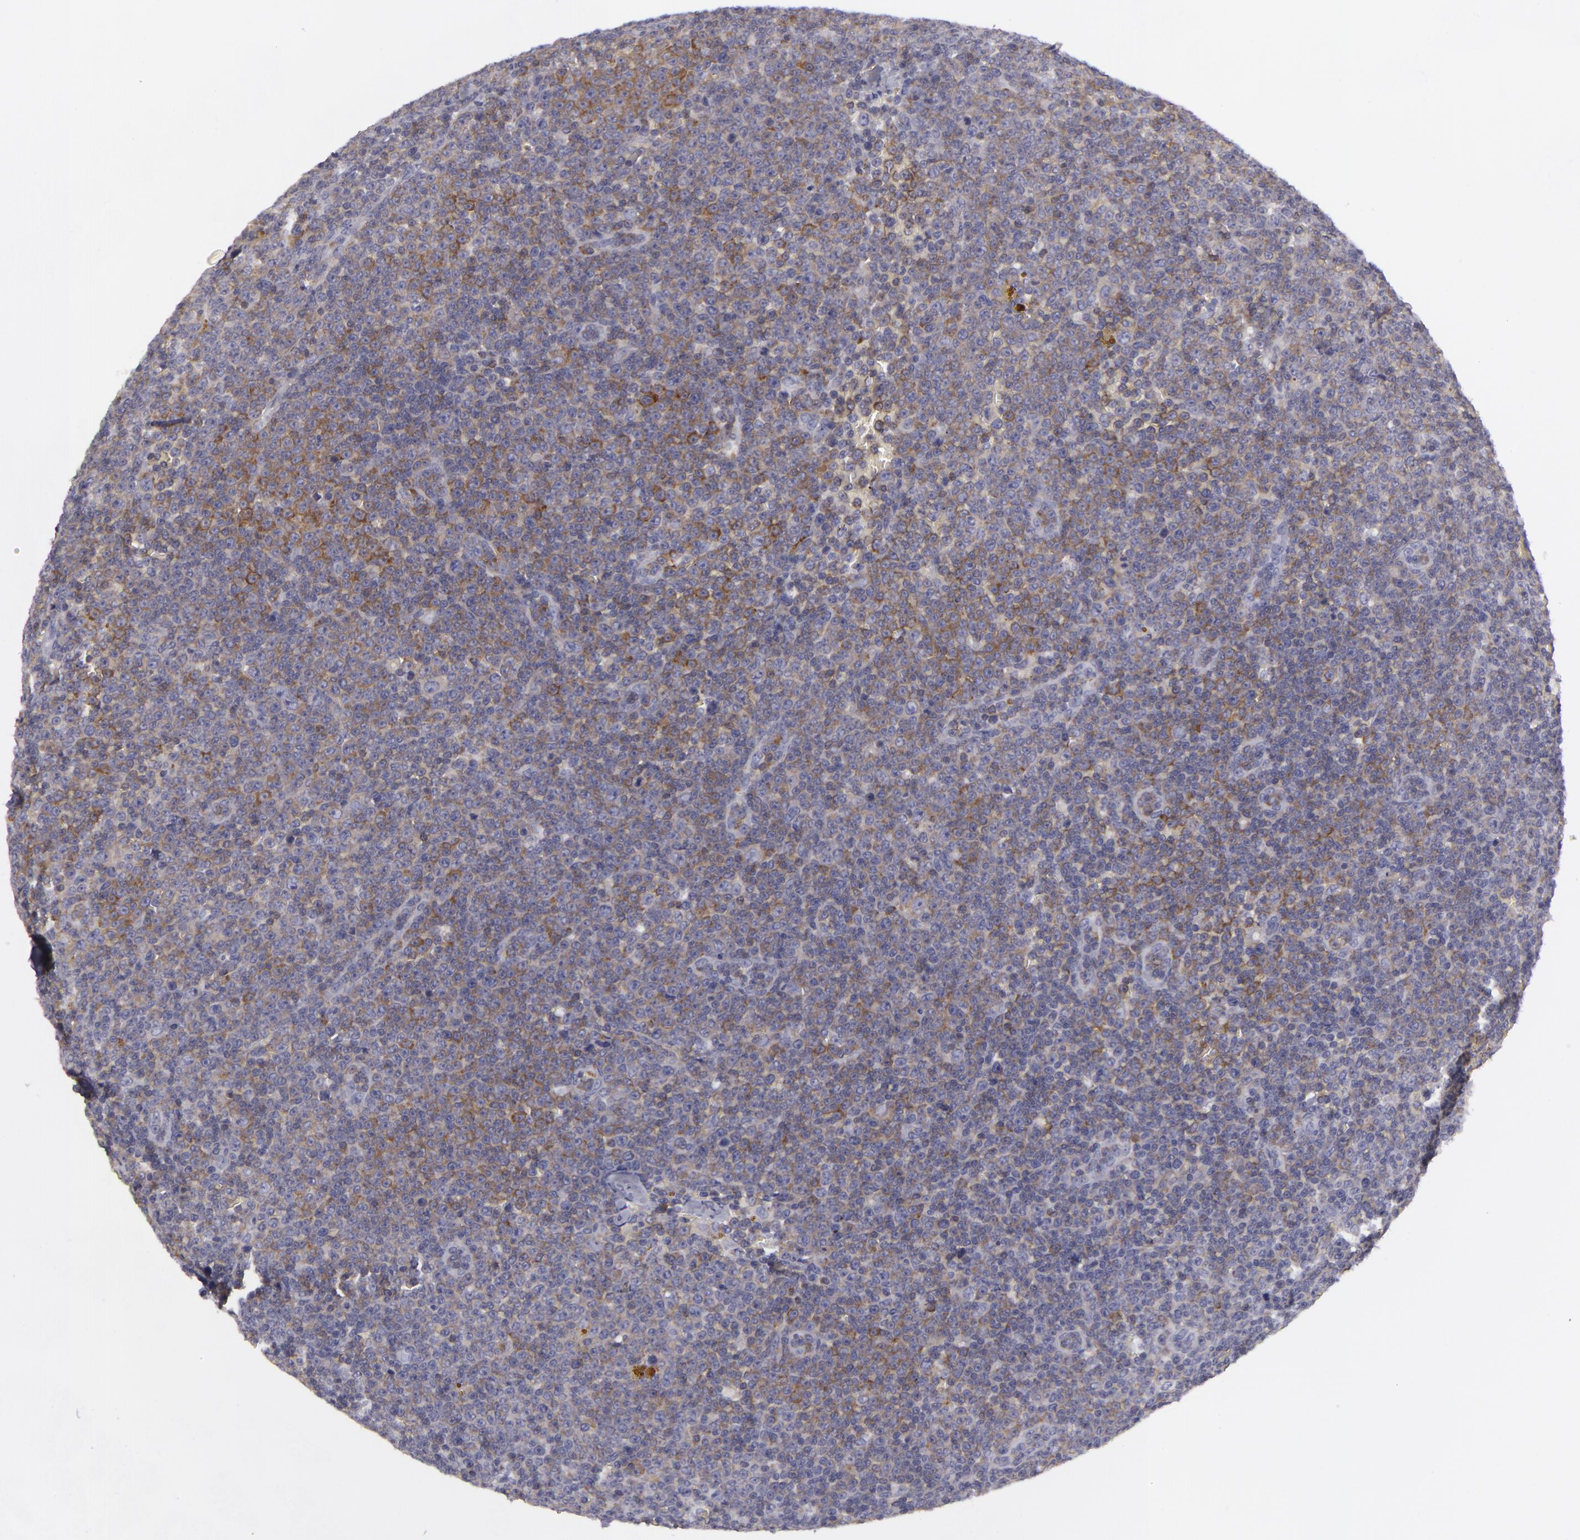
{"staining": {"intensity": "weak", "quantity": "25%-75%", "location": "cytoplasmic/membranous"}, "tissue": "lymphoma", "cell_type": "Tumor cells", "image_type": "cancer", "snomed": [{"axis": "morphology", "description": "Malignant lymphoma, non-Hodgkin's type, Low grade"}, {"axis": "topography", "description": "Lymph node"}], "caption": "Approximately 25%-75% of tumor cells in malignant lymphoma, non-Hodgkin's type (low-grade) reveal weak cytoplasmic/membranous protein positivity as visualized by brown immunohistochemical staining.", "gene": "KCNAB2", "patient": {"sex": "male", "age": 50}}